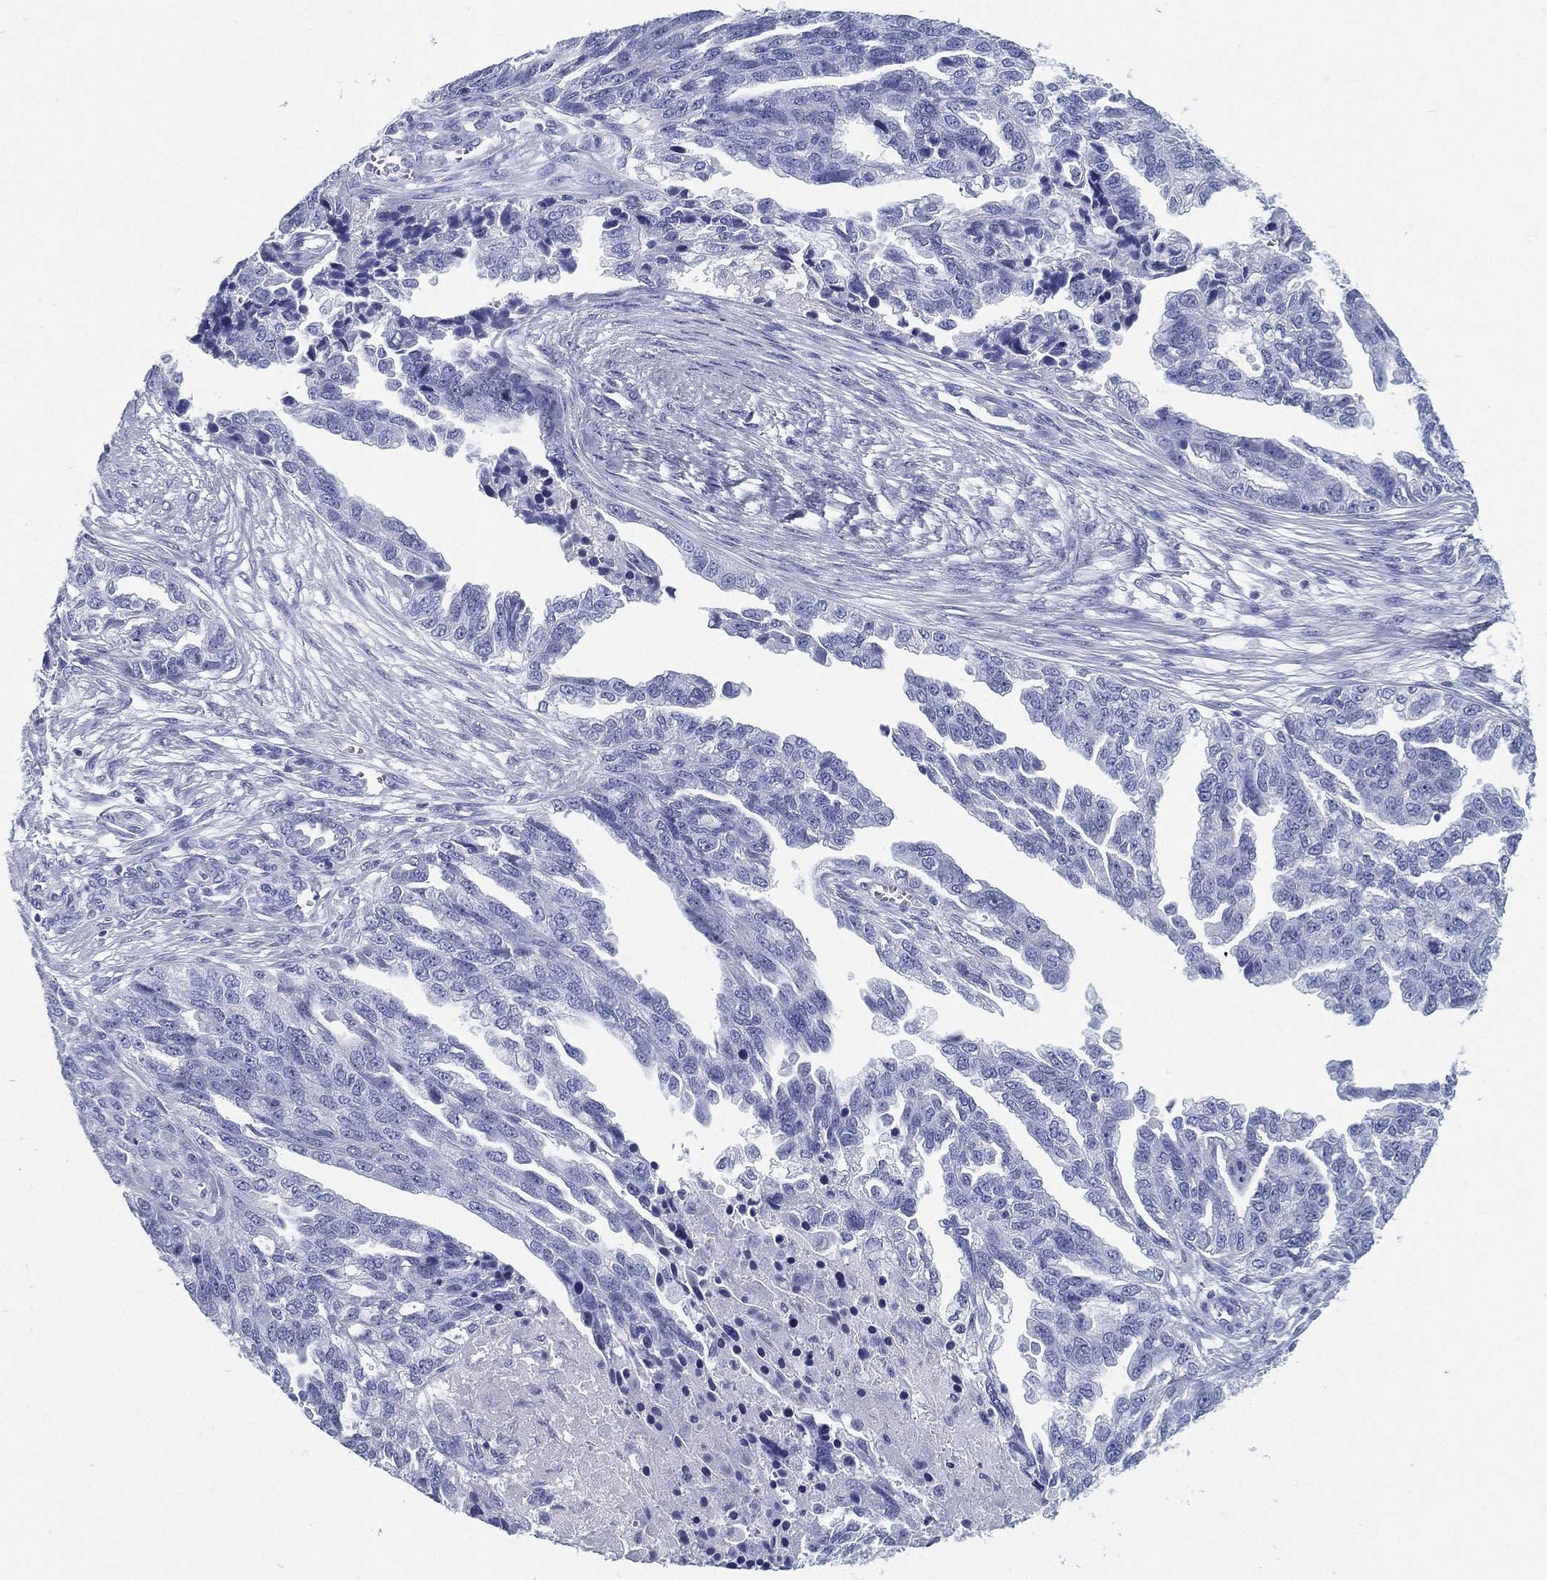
{"staining": {"intensity": "negative", "quantity": "none", "location": "none"}, "tissue": "ovarian cancer", "cell_type": "Tumor cells", "image_type": "cancer", "snomed": [{"axis": "morphology", "description": "Cystadenocarcinoma, serous, NOS"}, {"axis": "topography", "description": "Ovary"}], "caption": "Tumor cells are negative for brown protein staining in ovarian serous cystadenocarcinoma. (DAB (3,3'-diaminobenzidine) immunohistochemistry (IHC) with hematoxylin counter stain).", "gene": "ATP1B2", "patient": {"sex": "female", "age": 51}}